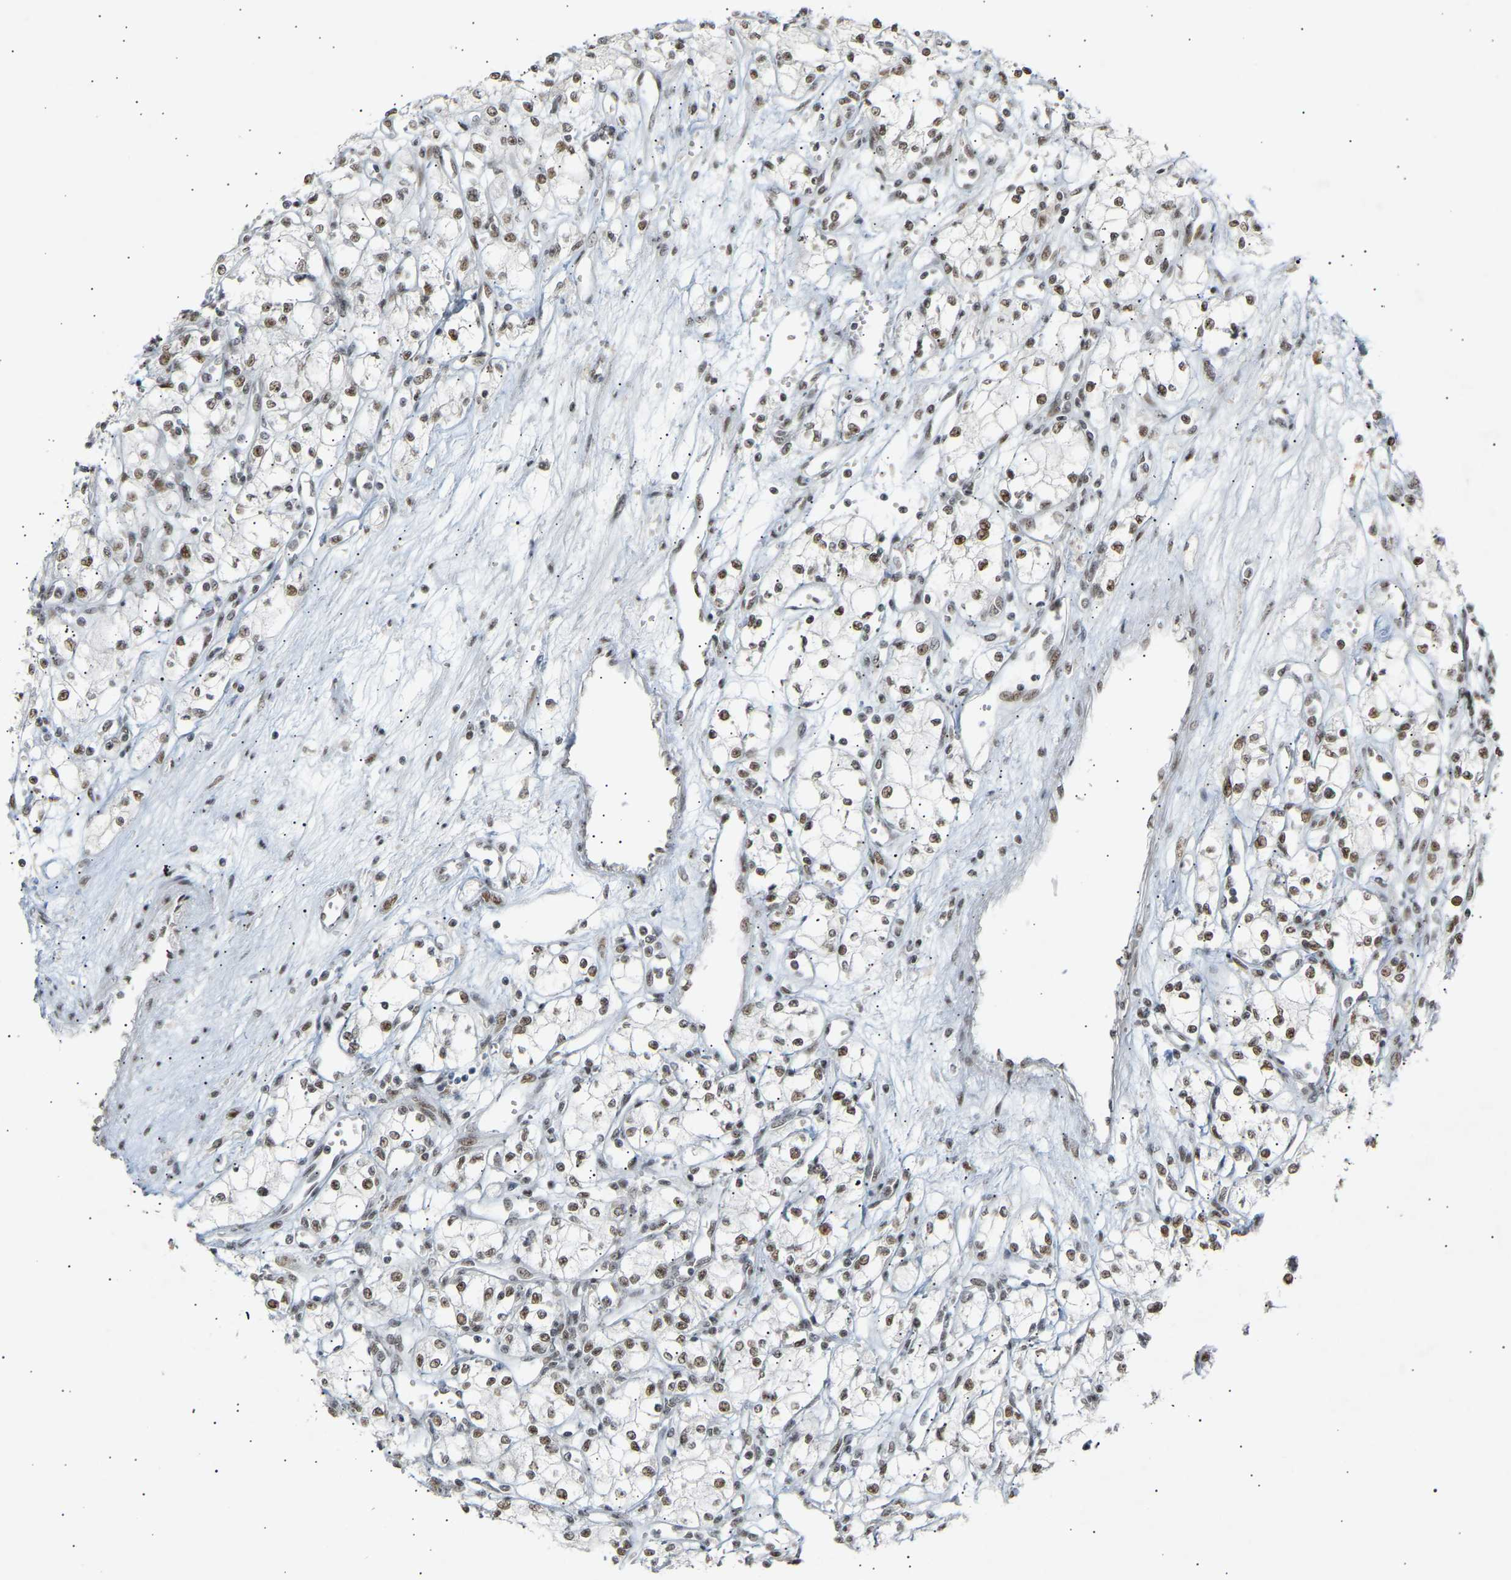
{"staining": {"intensity": "moderate", "quantity": ">75%", "location": "nuclear"}, "tissue": "renal cancer", "cell_type": "Tumor cells", "image_type": "cancer", "snomed": [{"axis": "morphology", "description": "Adenocarcinoma, NOS"}, {"axis": "topography", "description": "Kidney"}], "caption": "Immunohistochemical staining of renal cancer (adenocarcinoma) shows moderate nuclear protein expression in about >75% of tumor cells. The protein is shown in brown color, while the nuclei are stained blue.", "gene": "NELFB", "patient": {"sex": "male", "age": 59}}